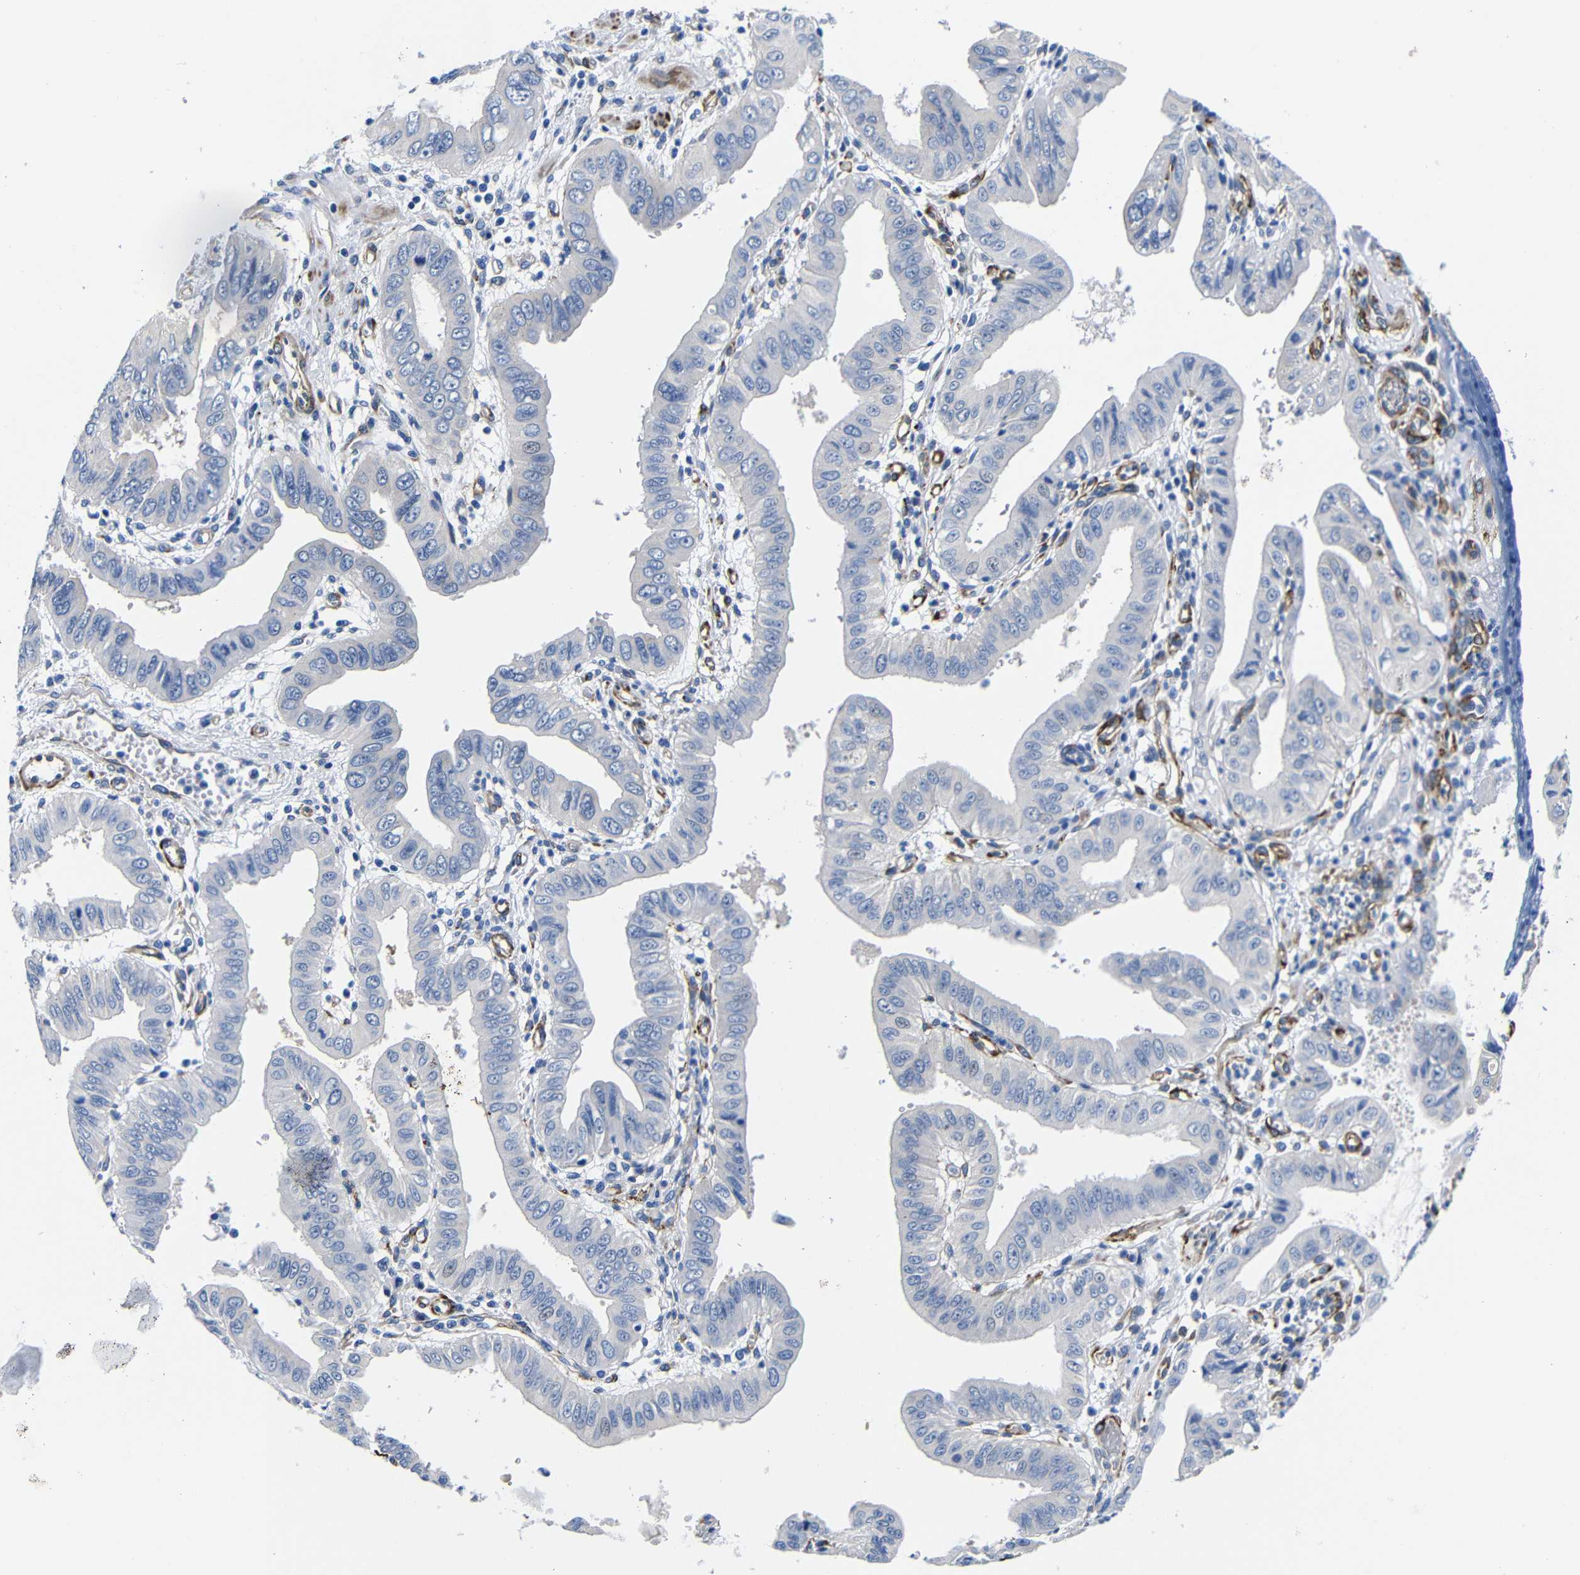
{"staining": {"intensity": "negative", "quantity": "none", "location": "none"}, "tissue": "pancreatic cancer", "cell_type": "Tumor cells", "image_type": "cancer", "snomed": [{"axis": "morphology", "description": "Normal tissue, NOS"}, {"axis": "topography", "description": "Lymph node"}], "caption": "High magnification brightfield microscopy of pancreatic cancer stained with DAB (brown) and counterstained with hematoxylin (blue): tumor cells show no significant expression.", "gene": "LRIG1", "patient": {"sex": "male", "age": 50}}